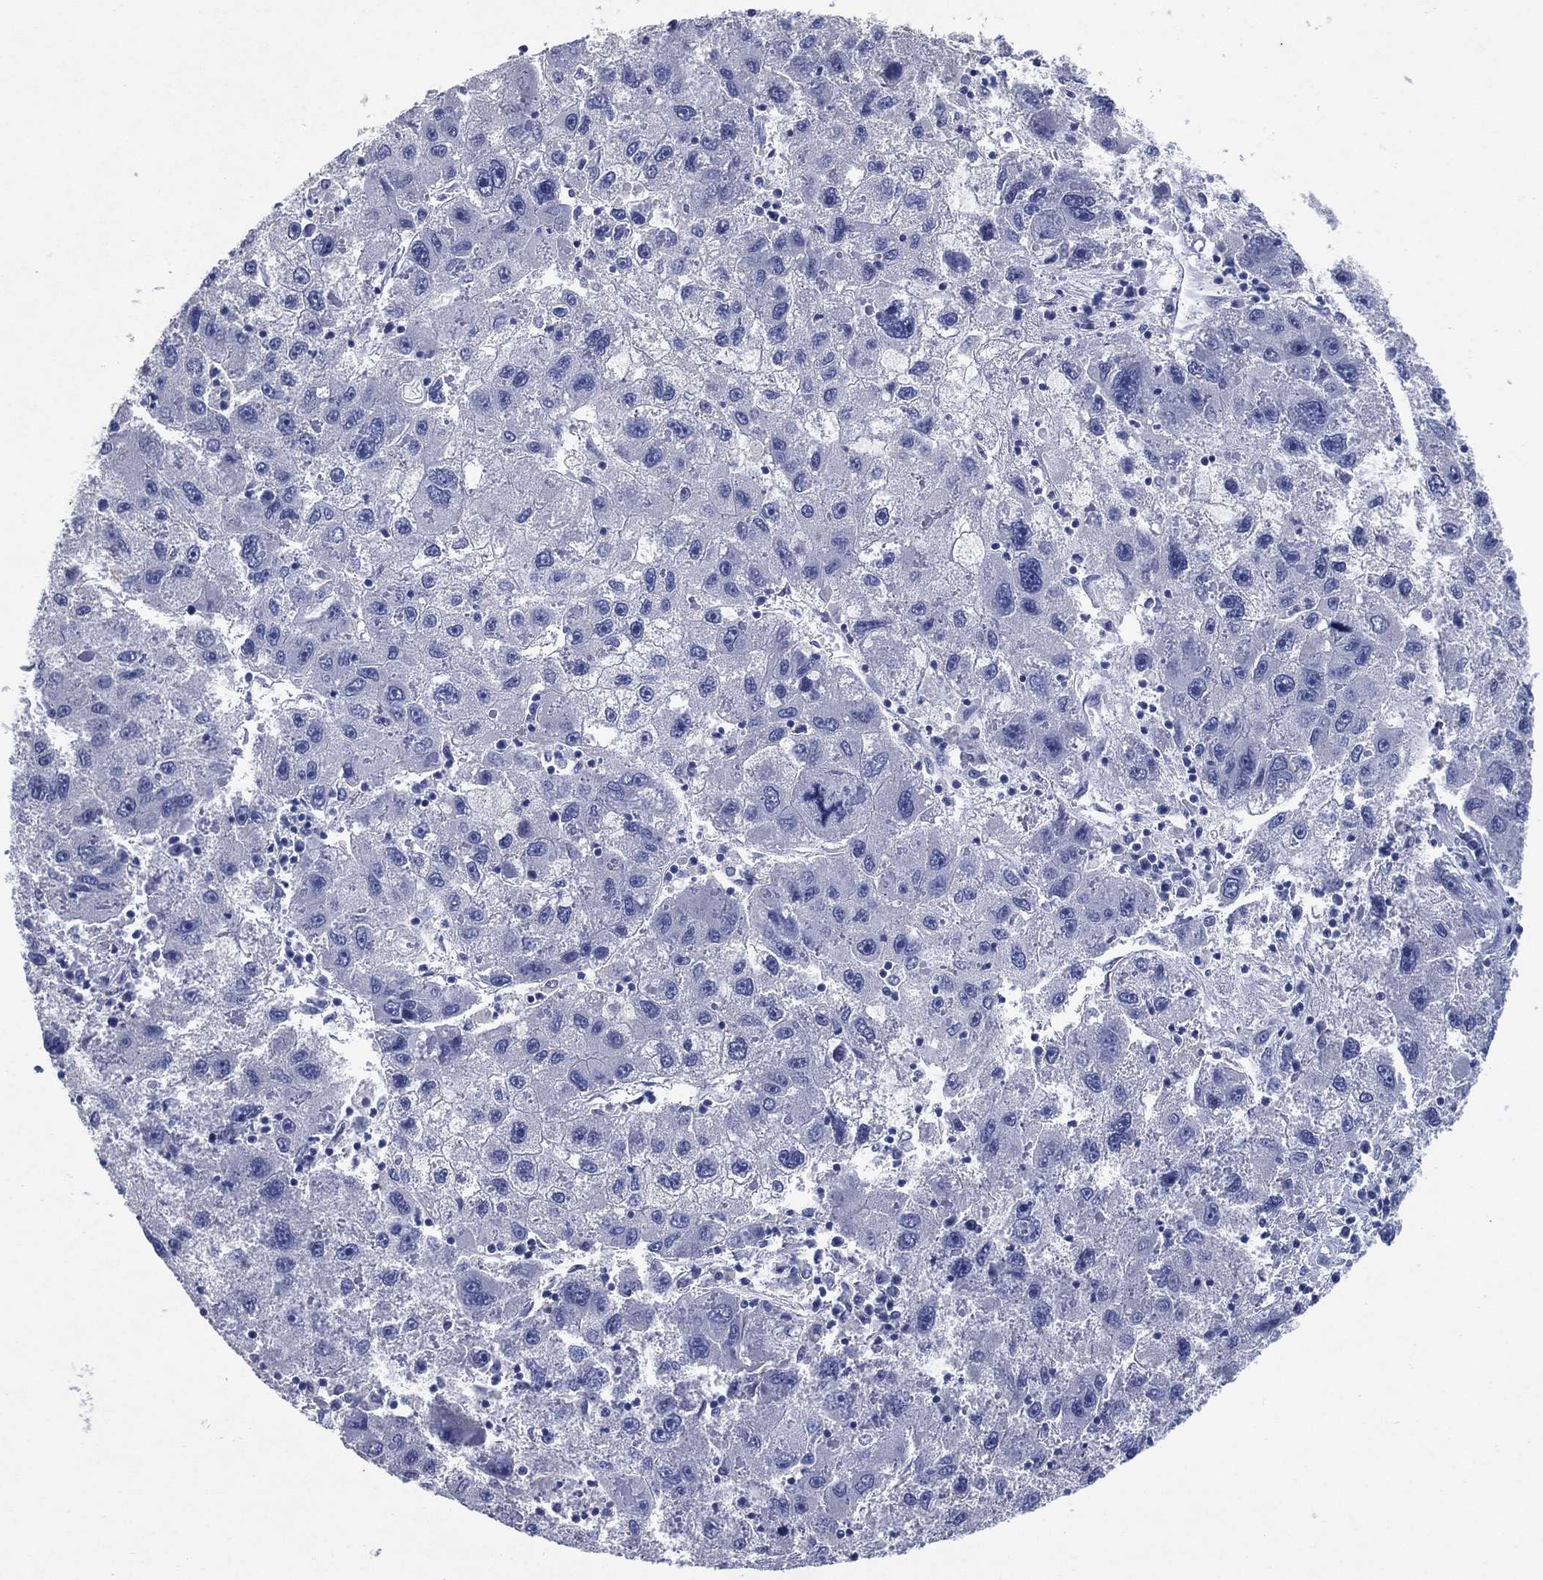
{"staining": {"intensity": "negative", "quantity": "none", "location": "none"}, "tissue": "liver cancer", "cell_type": "Tumor cells", "image_type": "cancer", "snomed": [{"axis": "morphology", "description": "Carcinoma, Hepatocellular, NOS"}, {"axis": "topography", "description": "Liver"}], "caption": "Liver cancer stained for a protein using immunohistochemistry (IHC) reveals no expression tumor cells.", "gene": "FSCN2", "patient": {"sex": "male", "age": 75}}